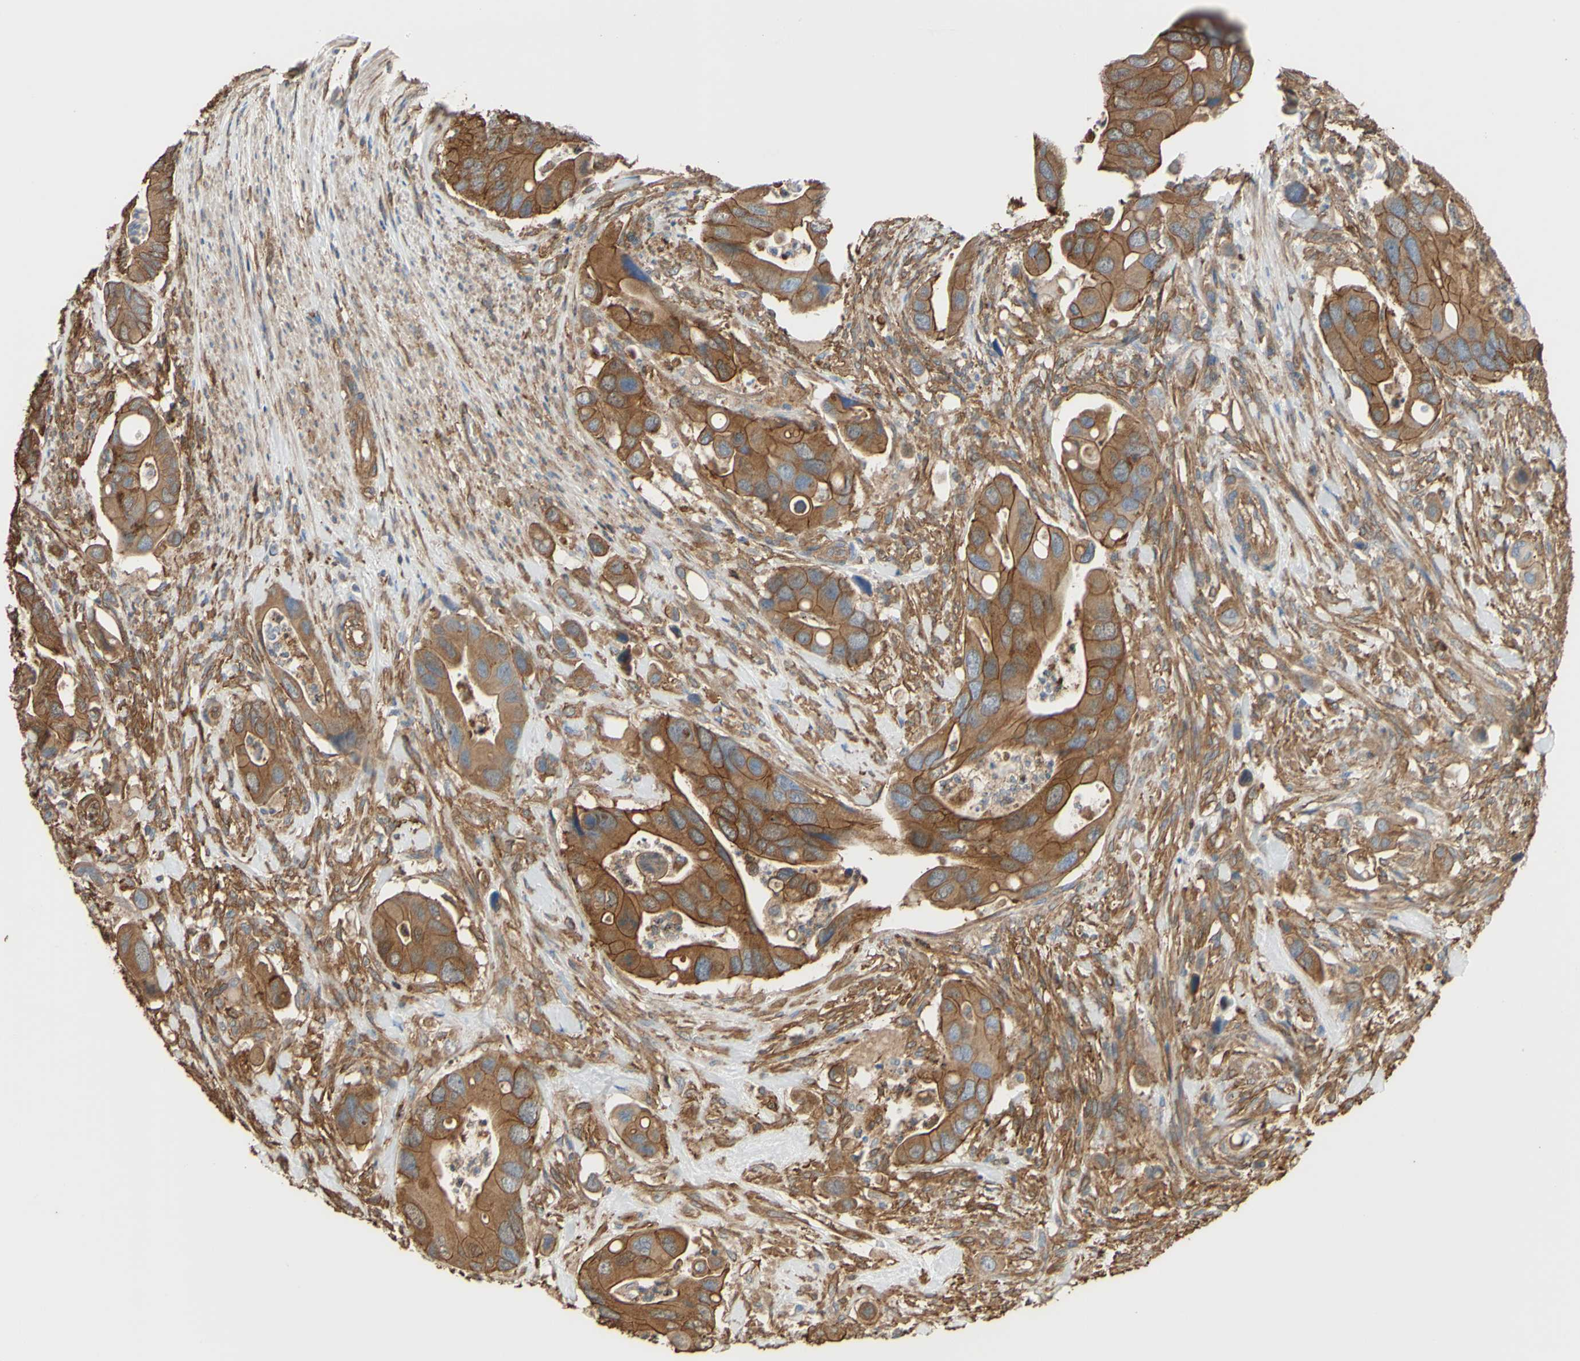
{"staining": {"intensity": "strong", "quantity": ">75%", "location": "cytoplasmic/membranous"}, "tissue": "colorectal cancer", "cell_type": "Tumor cells", "image_type": "cancer", "snomed": [{"axis": "morphology", "description": "Adenocarcinoma, NOS"}, {"axis": "topography", "description": "Rectum"}], "caption": "Approximately >75% of tumor cells in human colorectal adenocarcinoma display strong cytoplasmic/membranous protein staining as visualized by brown immunohistochemical staining.", "gene": "CTTN", "patient": {"sex": "female", "age": 57}}